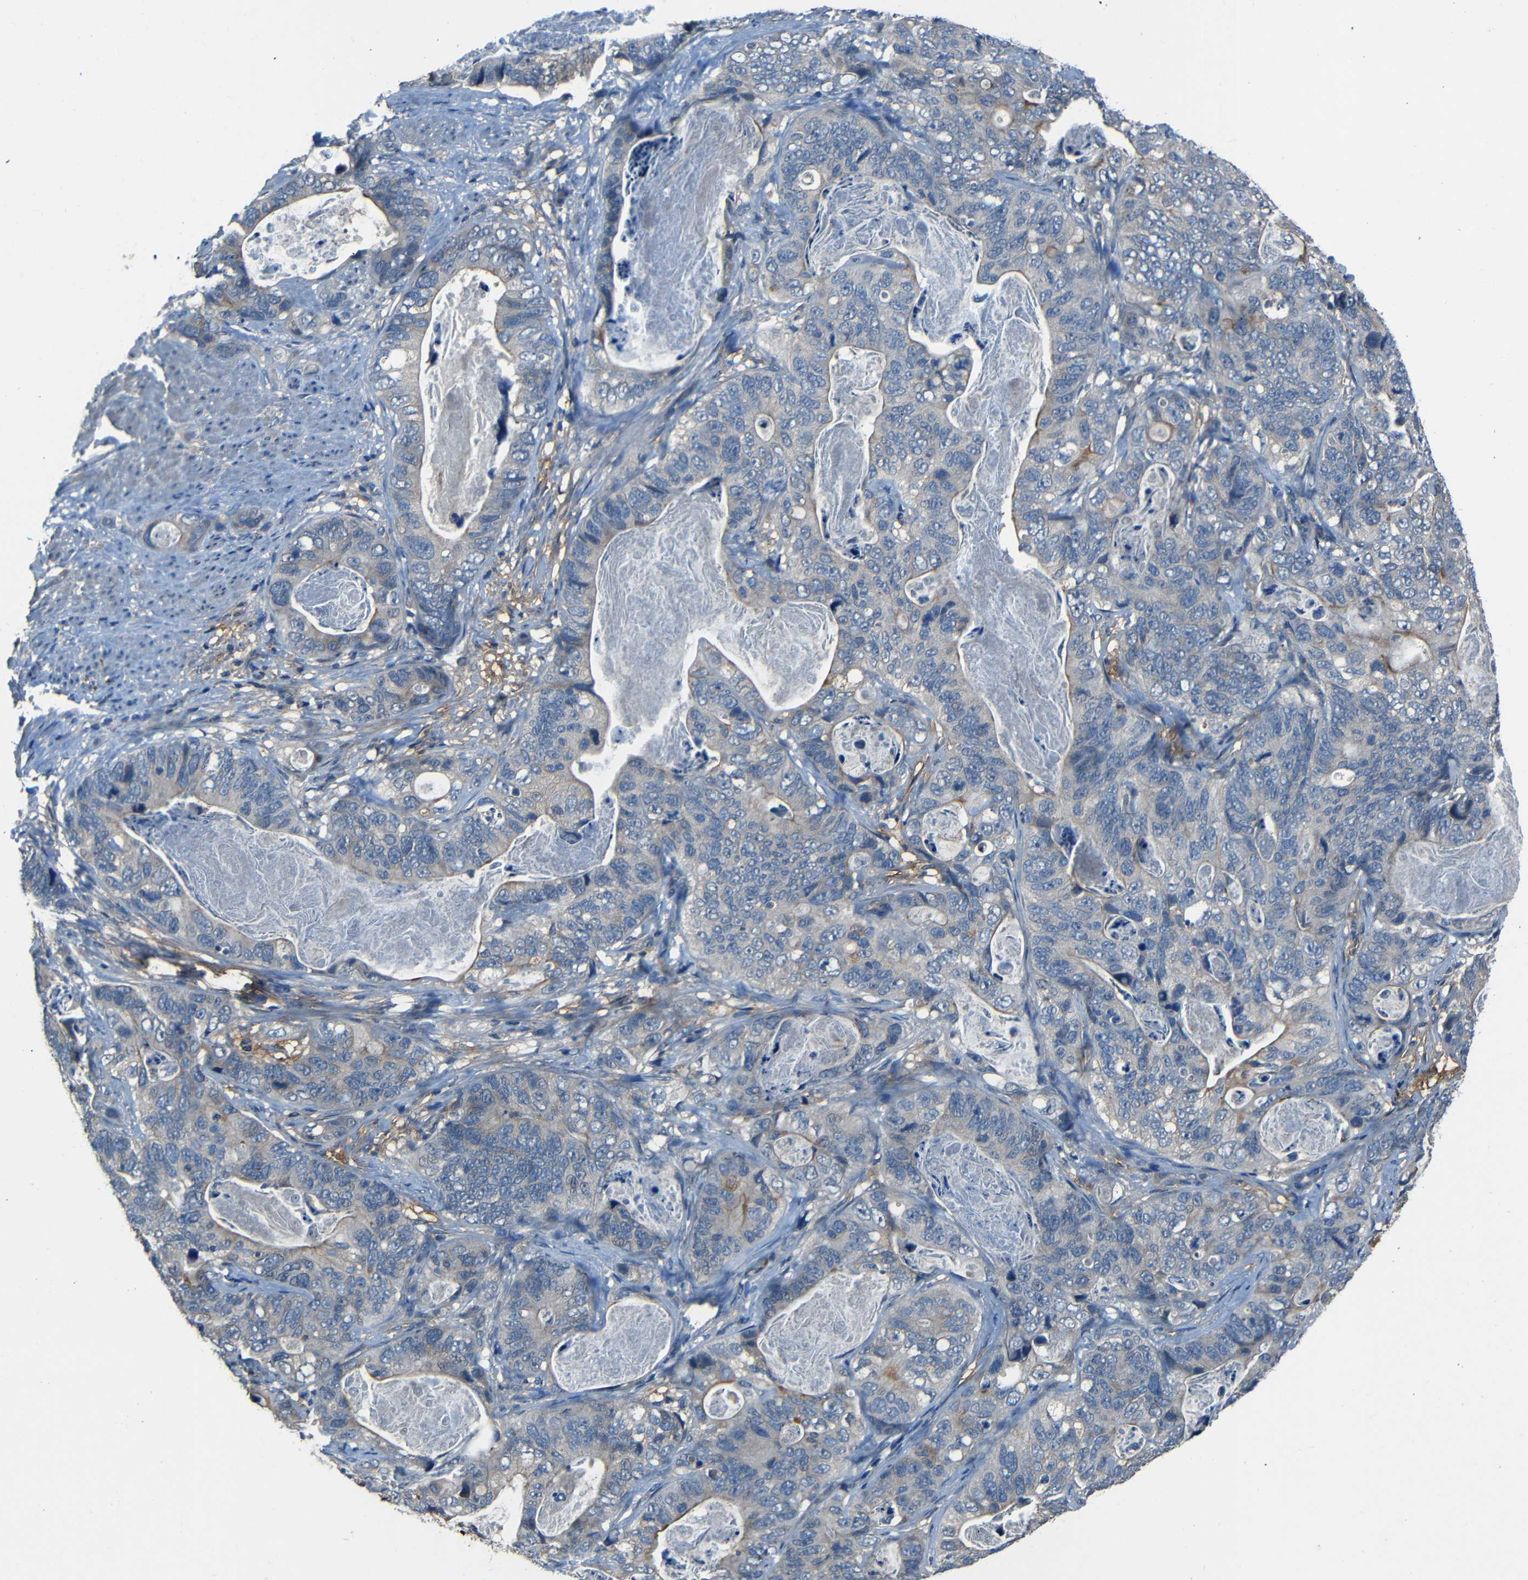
{"staining": {"intensity": "moderate", "quantity": "<25%", "location": "cytoplasmic/membranous"}, "tissue": "stomach cancer", "cell_type": "Tumor cells", "image_type": "cancer", "snomed": [{"axis": "morphology", "description": "Adenocarcinoma, NOS"}, {"axis": "topography", "description": "Stomach"}], "caption": "Protein staining of adenocarcinoma (stomach) tissue displays moderate cytoplasmic/membranous staining in approximately <25% of tumor cells.", "gene": "SLA", "patient": {"sex": "female", "age": 89}}